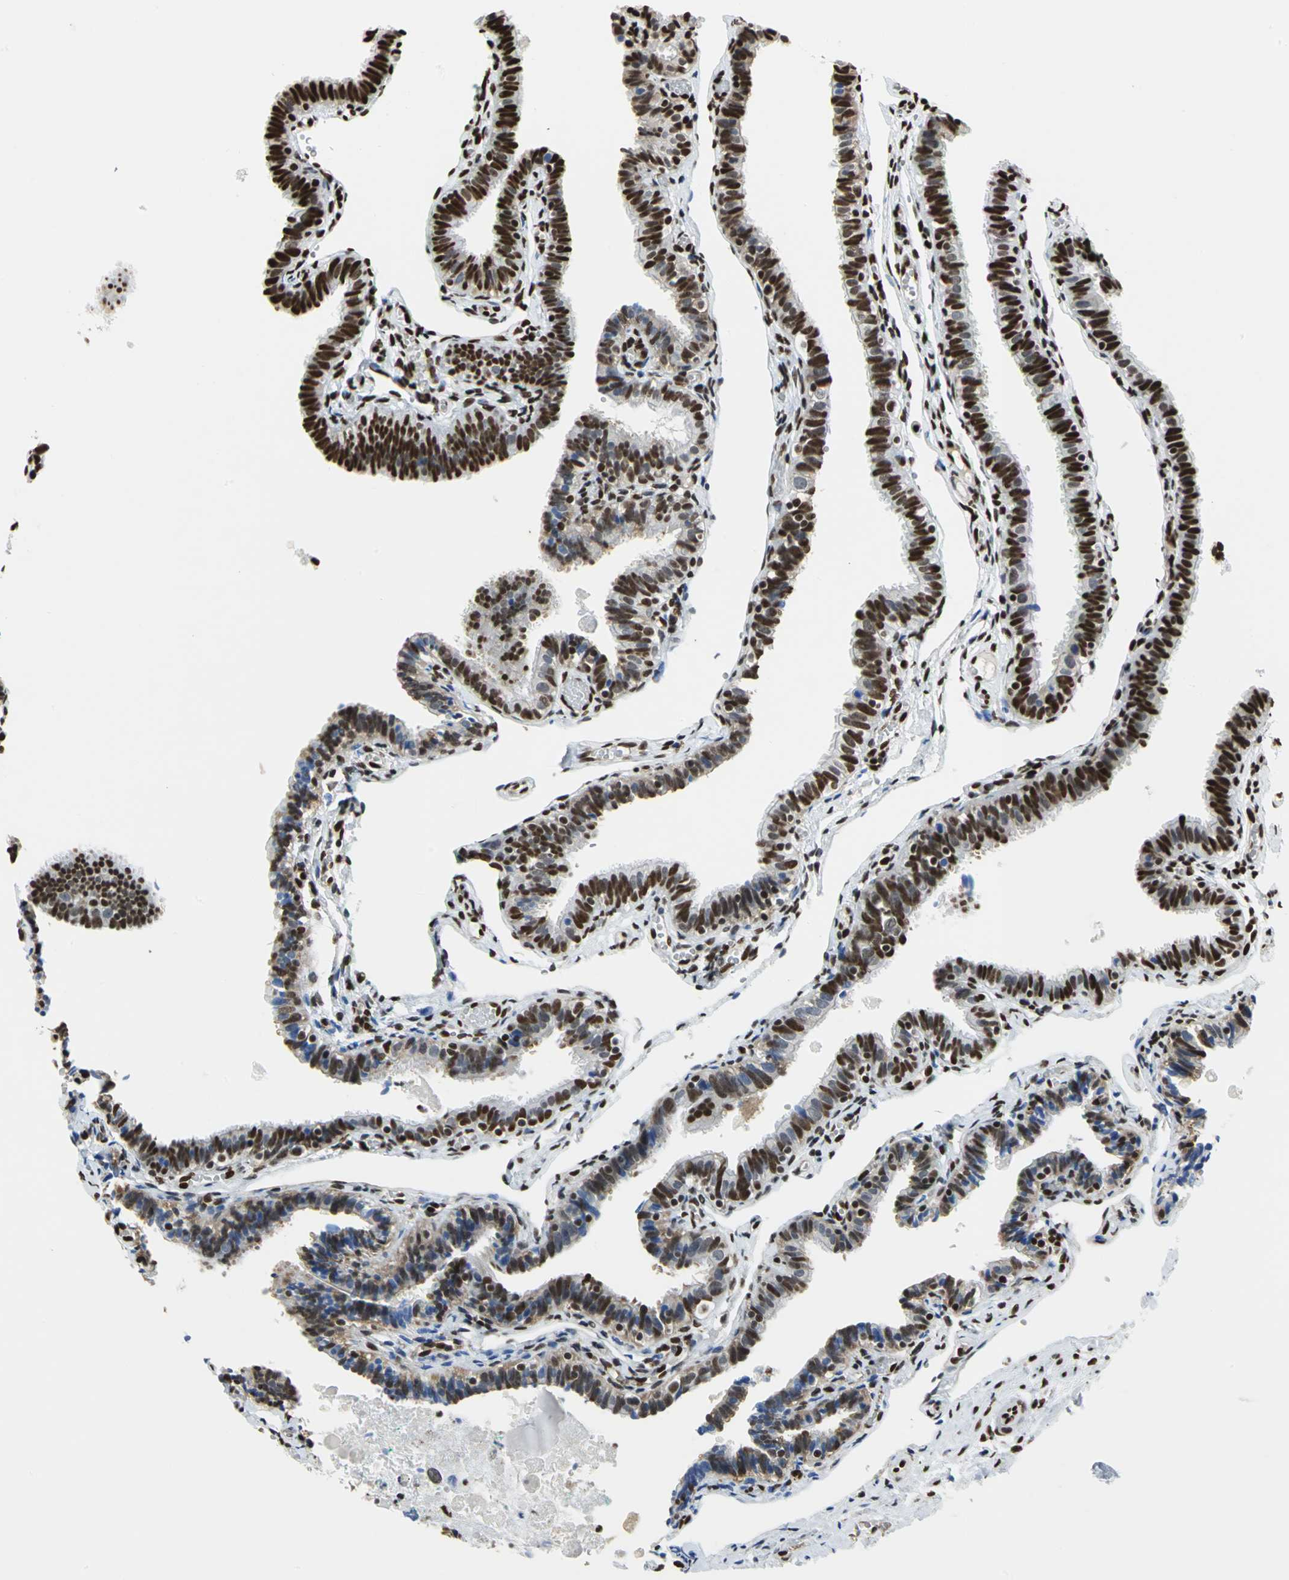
{"staining": {"intensity": "strong", "quantity": ">75%", "location": "nuclear"}, "tissue": "fallopian tube", "cell_type": "Glandular cells", "image_type": "normal", "snomed": [{"axis": "morphology", "description": "Normal tissue, NOS"}, {"axis": "topography", "description": "Fallopian tube"}], "caption": "Normal fallopian tube was stained to show a protein in brown. There is high levels of strong nuclear positivity in approximately >75% of glandular cells. The staining was performed using DAB (3,3'-diaminobenzidine), with brown indicating positive protein expression. Nuclei are stained blue with hematoxylin.", "gene": "HMGB1", "patient": {"sex": "female", "age": 46}}